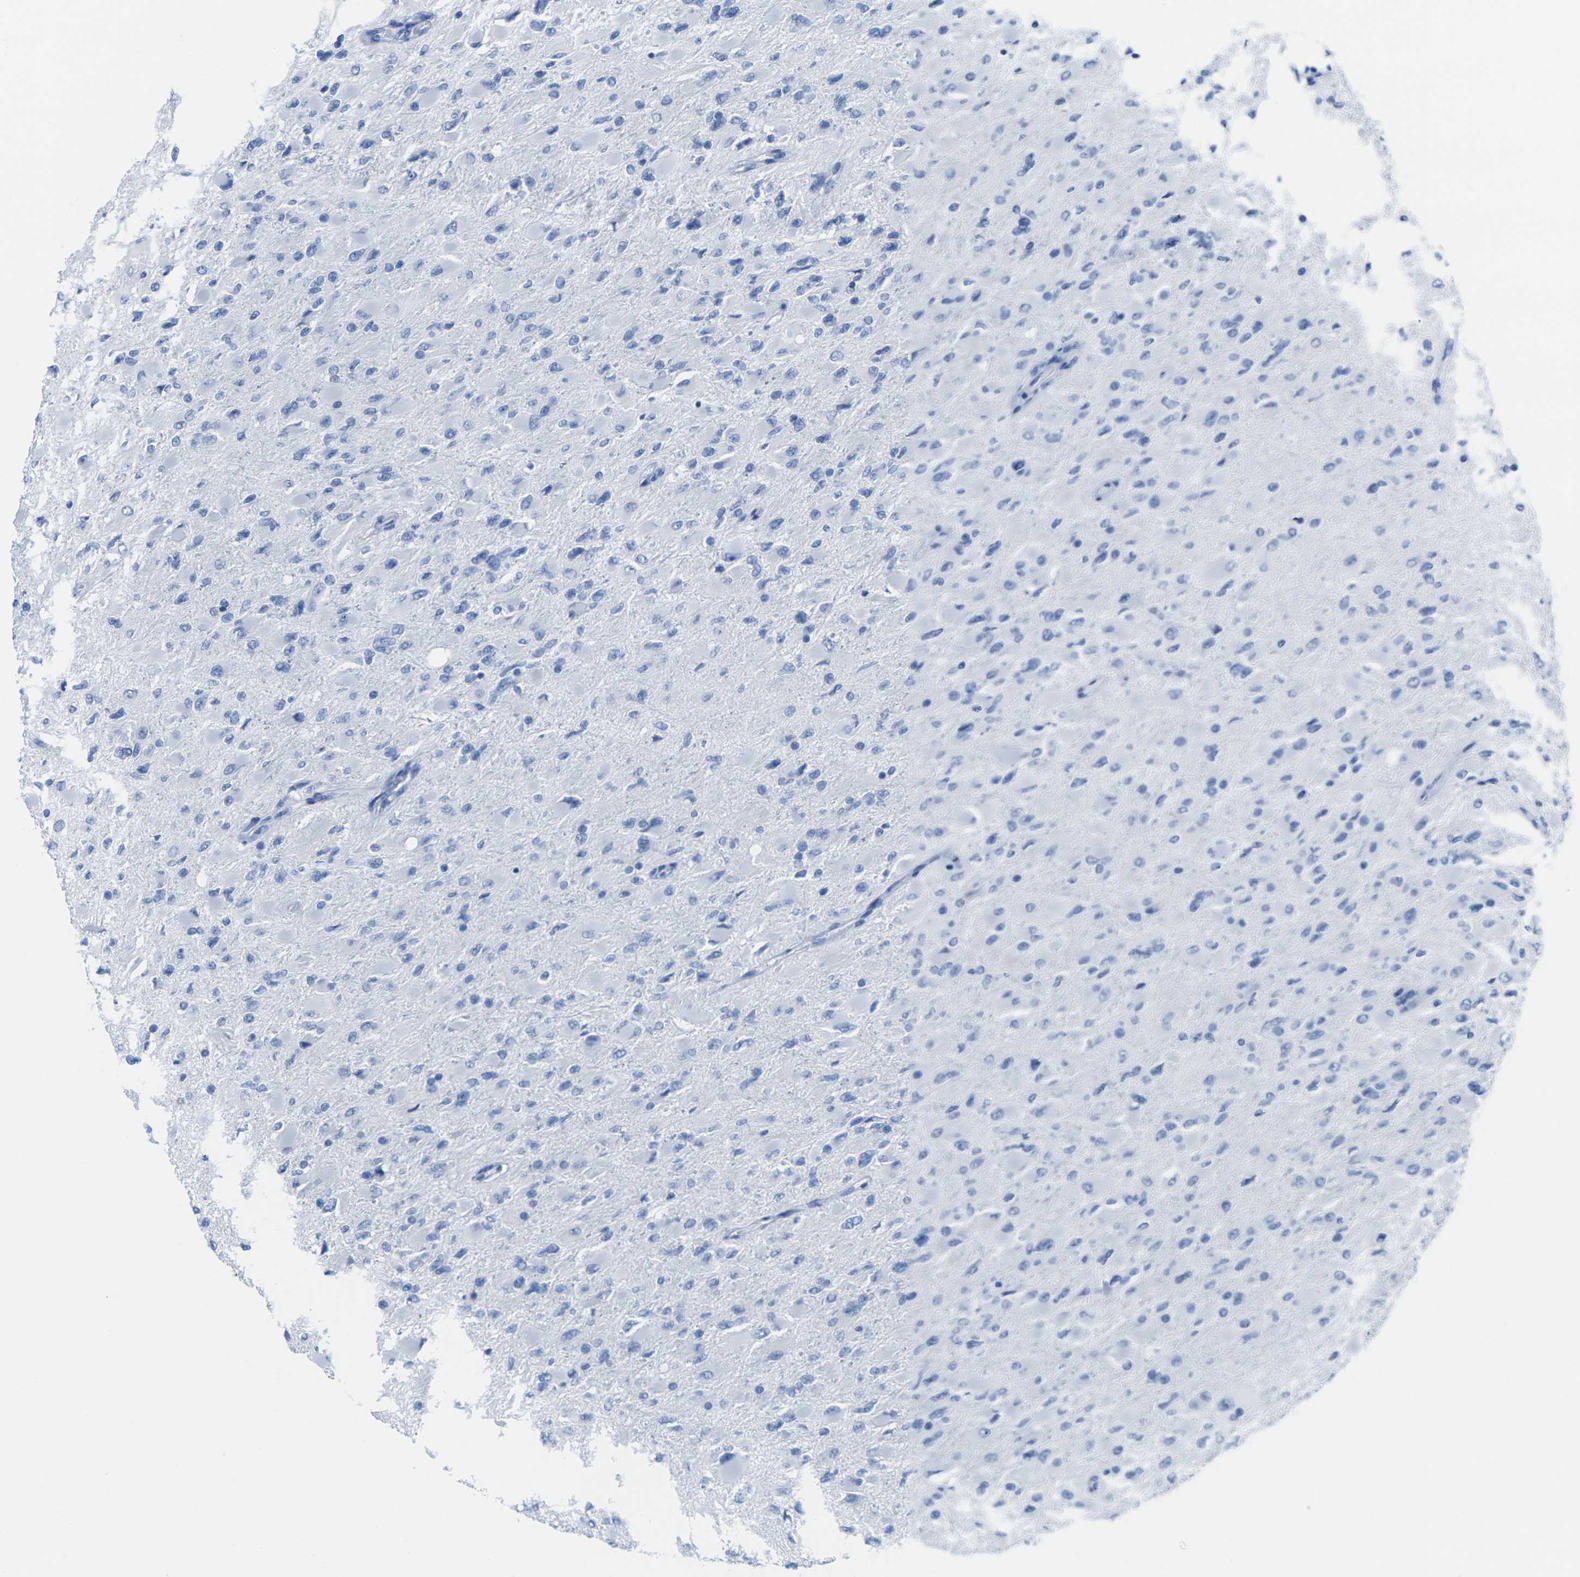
{"staining": {"intensity": "negative", "quantity": "none", "location": "none"}, "tissue": "glioma", "cell_type": "Tumor cells", "image_type": "cancer", "snomed": [{"axis": "morphology", "description": "Glioma, malignant, High grade"}, {"axis": "topography", "description": "Cerebral cortex"}], "caption": "This is an immunohistochemistry (IHC) photomicrograph of glioma. There is no positivity in tumor cells.", "gene": "CNN1", "patient": {"sex": "female", "age": 36}}